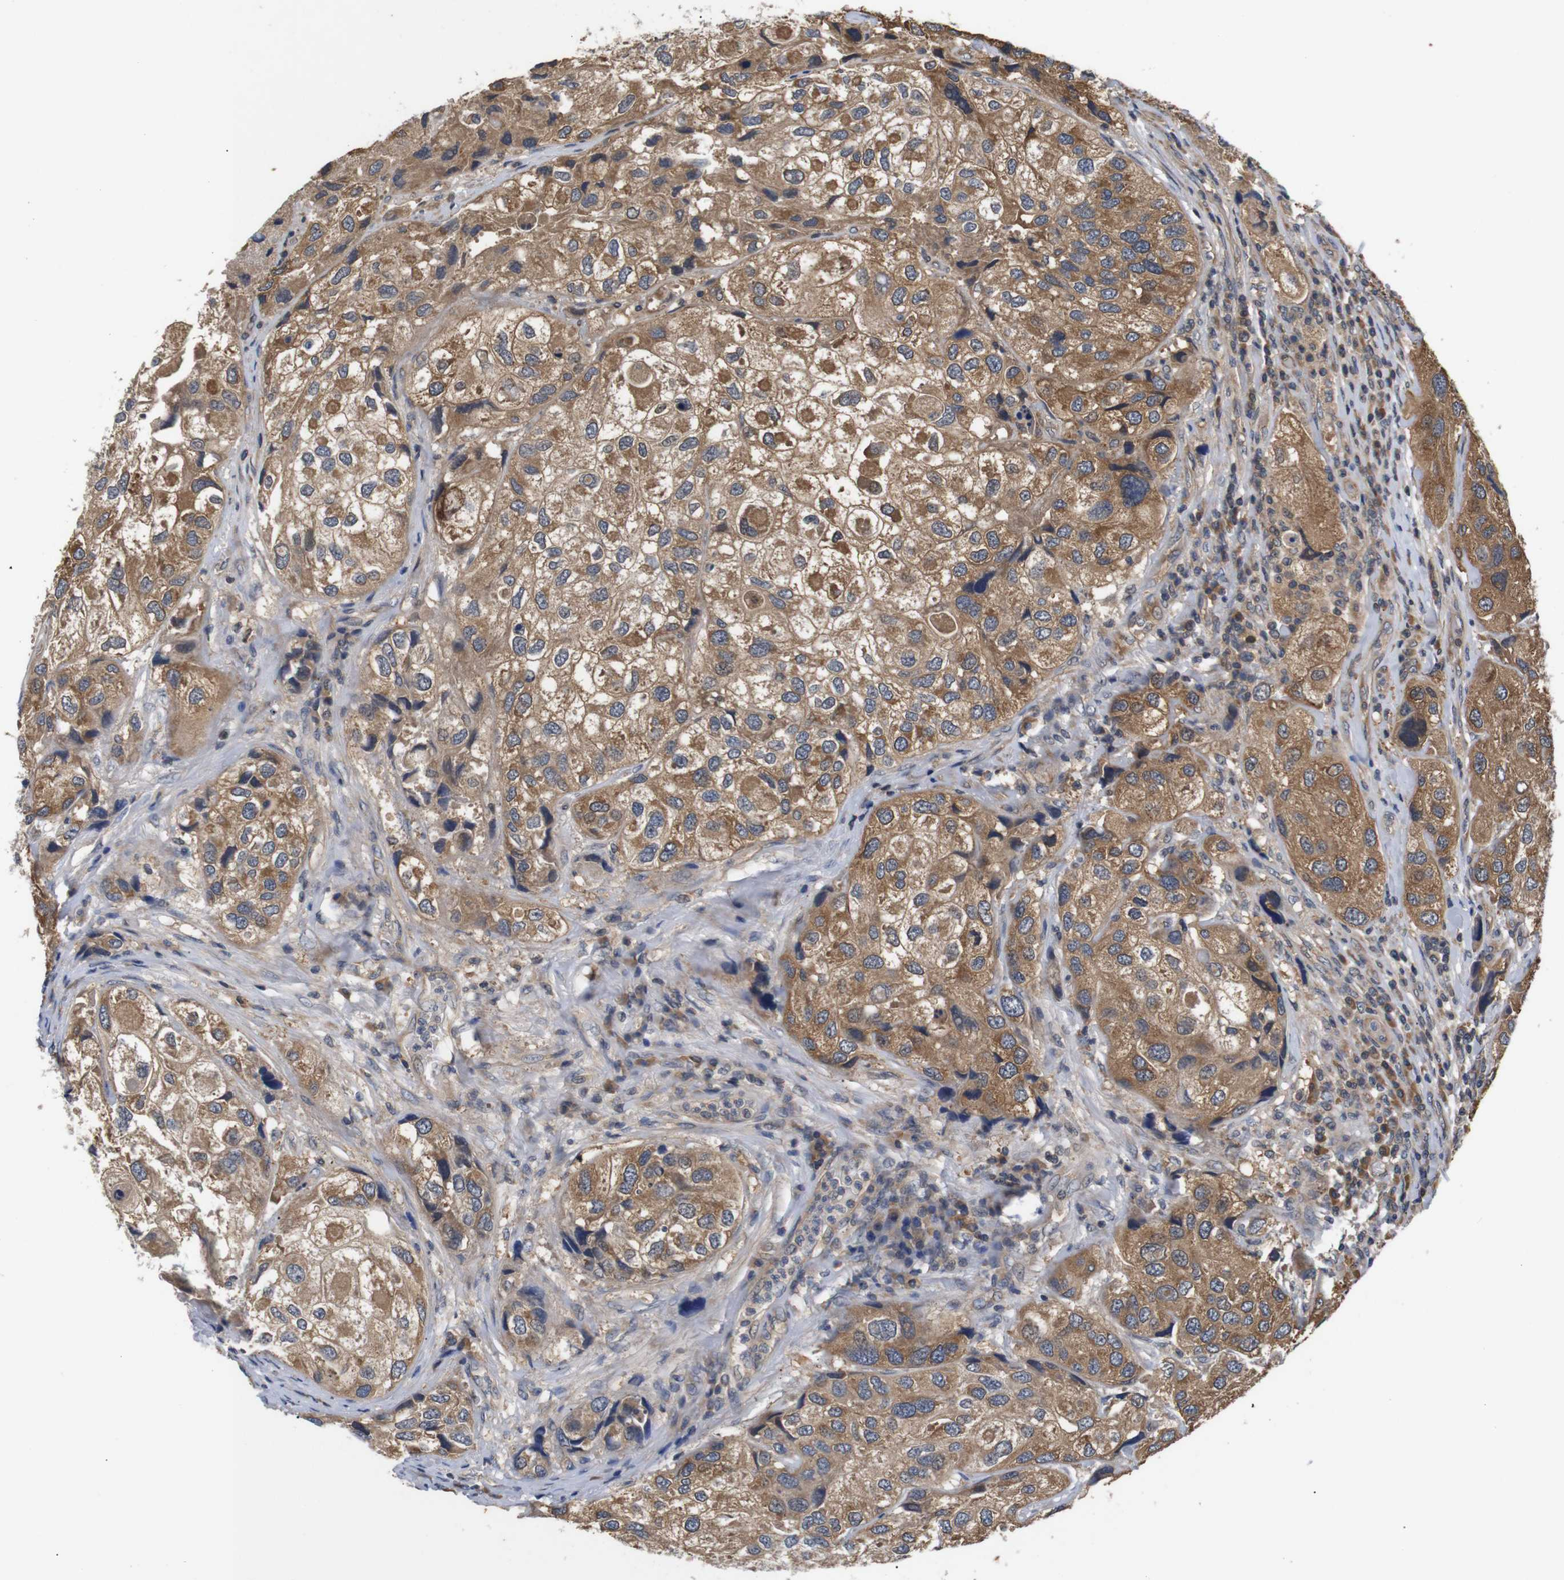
{"staining": {"intensity": "moderate", "quantity": ">75%", "location": "cytoplasmic/membranous"}, "tissue": "urothelial cancer", "cell_type": "Tumor cells", "image_type": "cancer", "snomed": [{"axis": "morphology", "description": "Urothelial carcinoma, High grade"}, {"axis": "topography", "description": "Urinary bladder"}], "caption": "The micrograph demonstrates a brown stain indicating the presence of a protein in the cytoplasmic/membranous of tumor cells in urothelial carcinoma (high-grade). The protein of interest is stained brown, and the nuclei are stained in blue (DAB (3,3'-diaminobenzidine) IHC with brightfield microscopy, high magnification).", "gene": "RIPK1", "patient": {"sex": "female", "age": 64}}